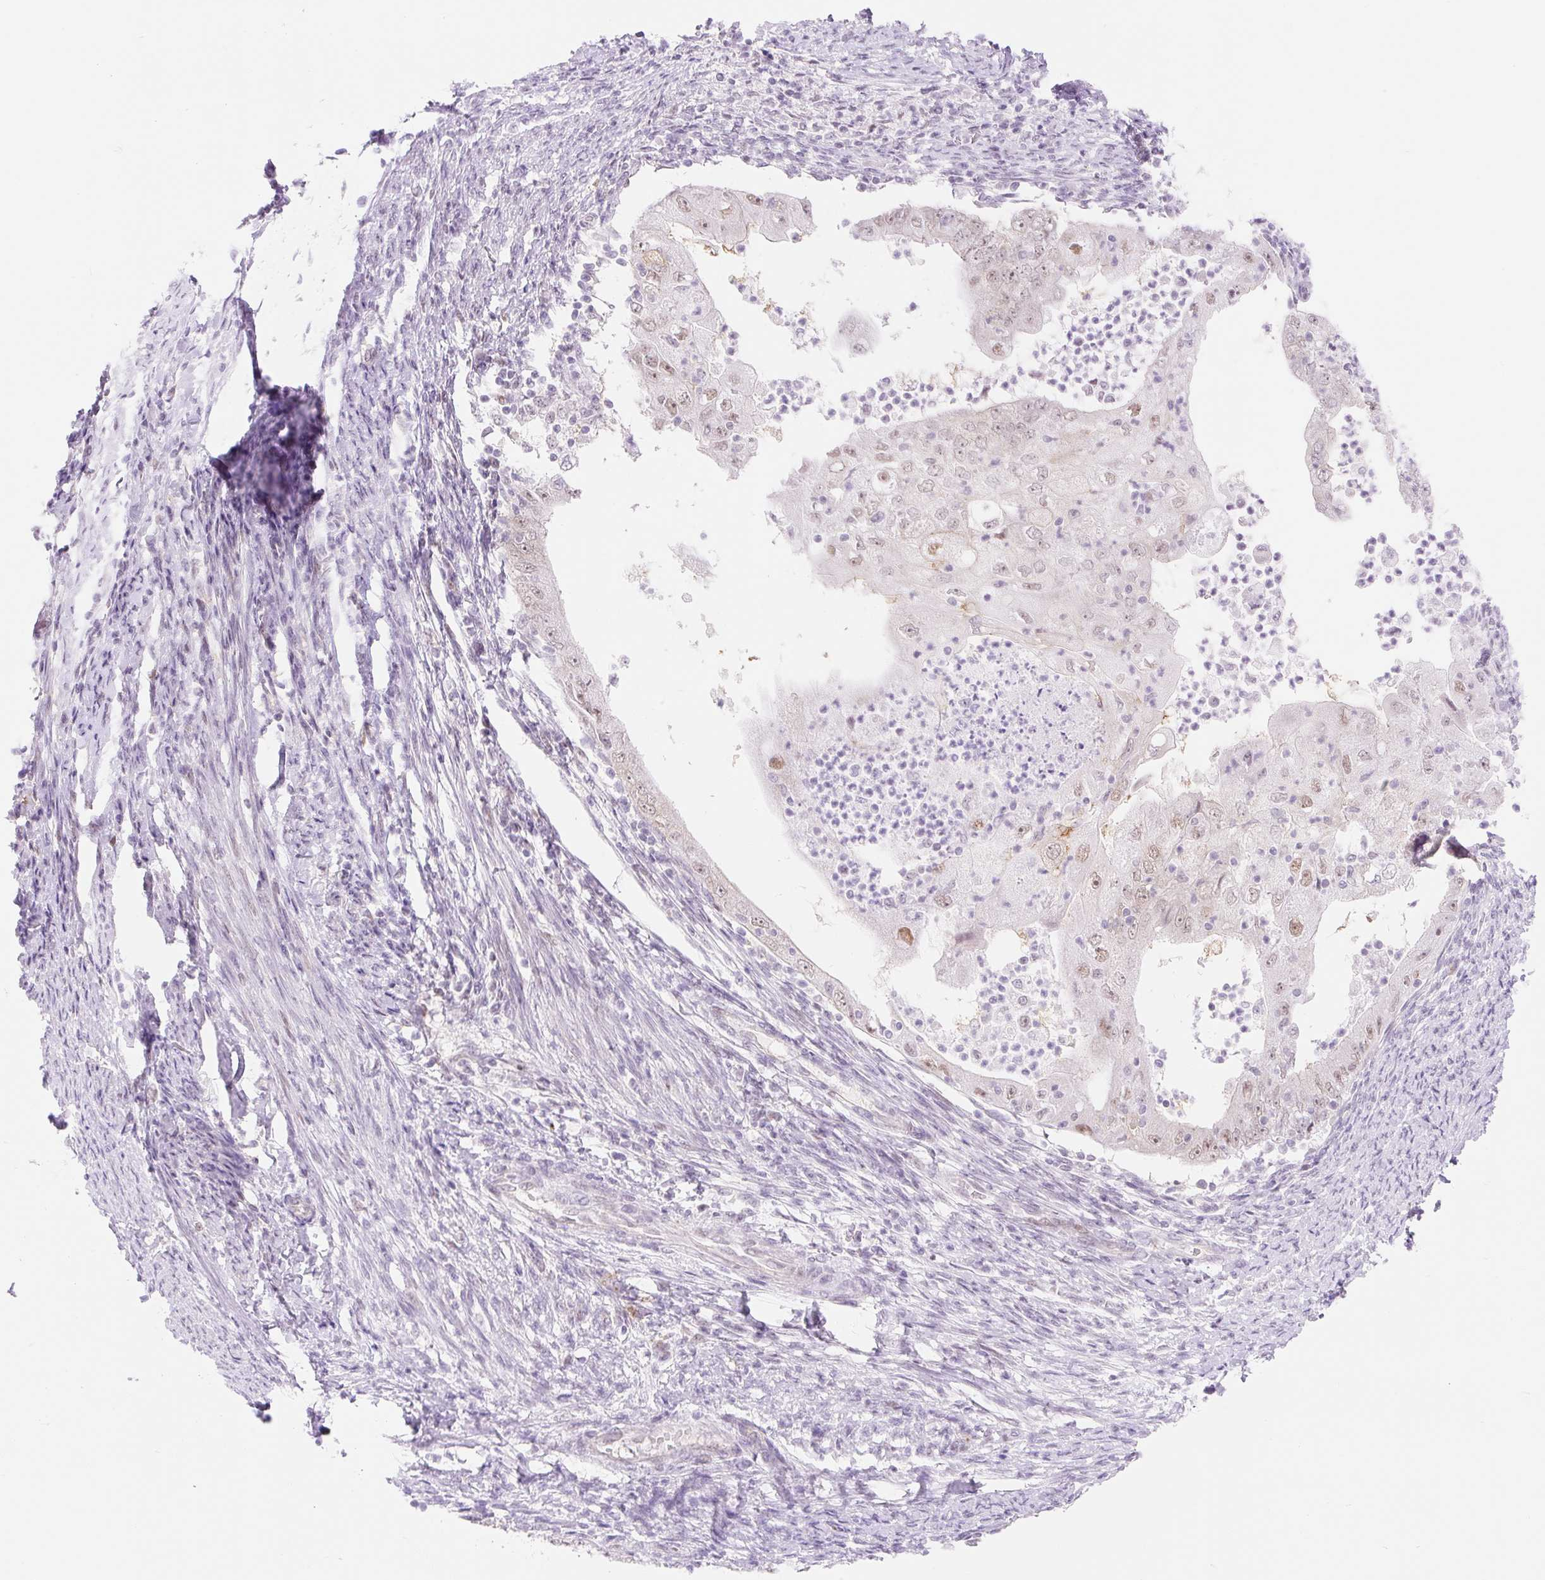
{"staining": {"intensity": "weak", "quantity": "25%-75%", "location": "nuclear"}, "tissue": "endometrial cancer", "cell_type": "Tumor cells", "image_type": "cancer", "snomed": [{"axis": "morphology", "description": "Adenocarcinoma, NOS"}, {"axis": "topography", "description": "Endometrium"}], "caption": "Protein positivity by IHC reveals weak nuclear positivity in about 25%-75% of tumor cells in endometrial cancer (adenocarcinoma).", "gene": "H2BW1", "patient": {"sex": "female", "age": 70}}